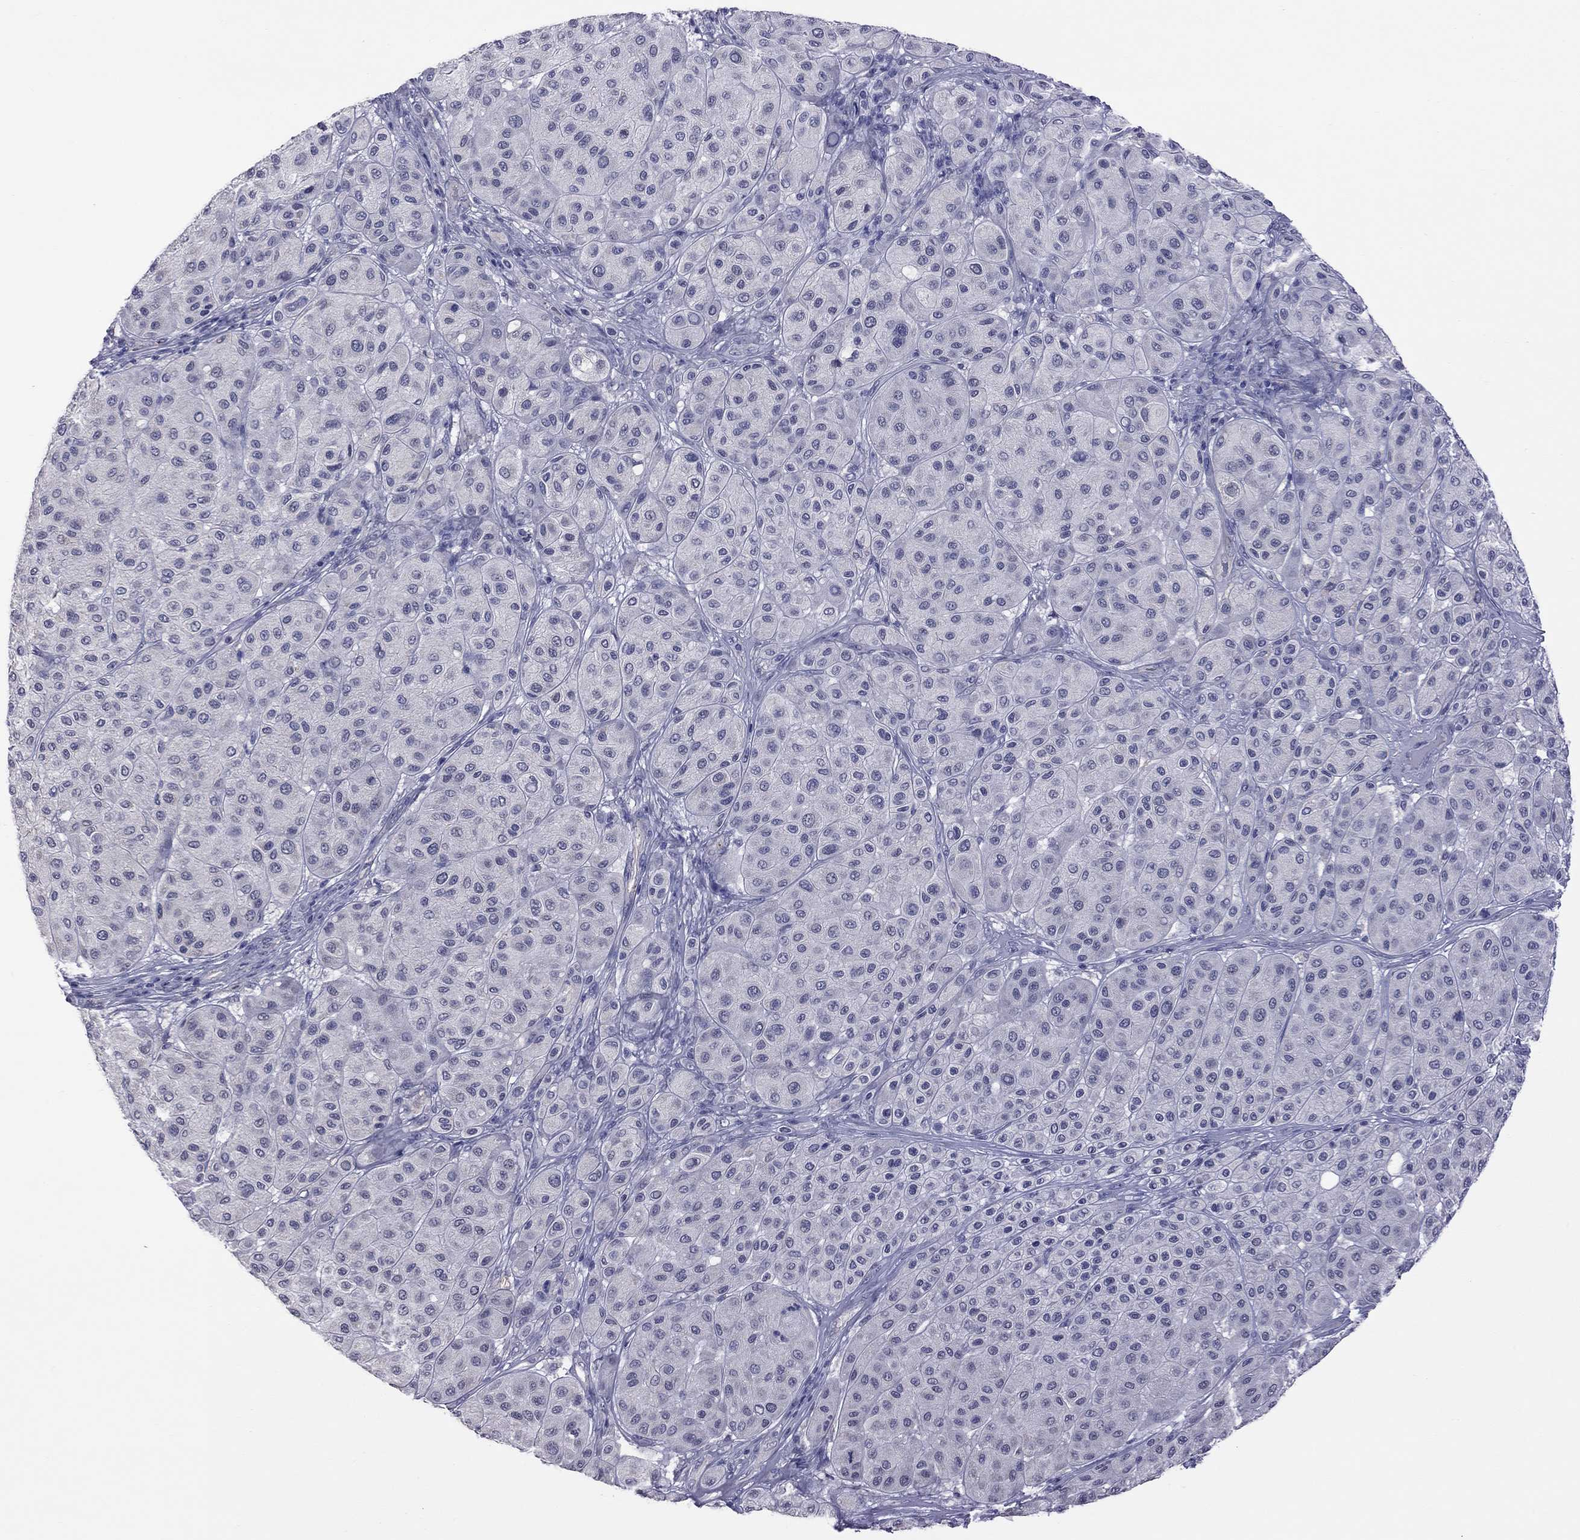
{"staining": {"intensity": "negative", "quantity": "none", "location": "none"}, "tissue": "melanoma", "cell_type": "Tumor cells", "image_type": "cancer", "snomed": [{"axis": "morphology", "description": "Malignant melanoma, Metastatic site"}, {"axis": "topography", "description": "Smooth muscle"}], "caption": "The image exhibits no staining of tumor cells in melanoma.", "gene": "HYLS1", "patient": {"sex": "male", "age": 41}}